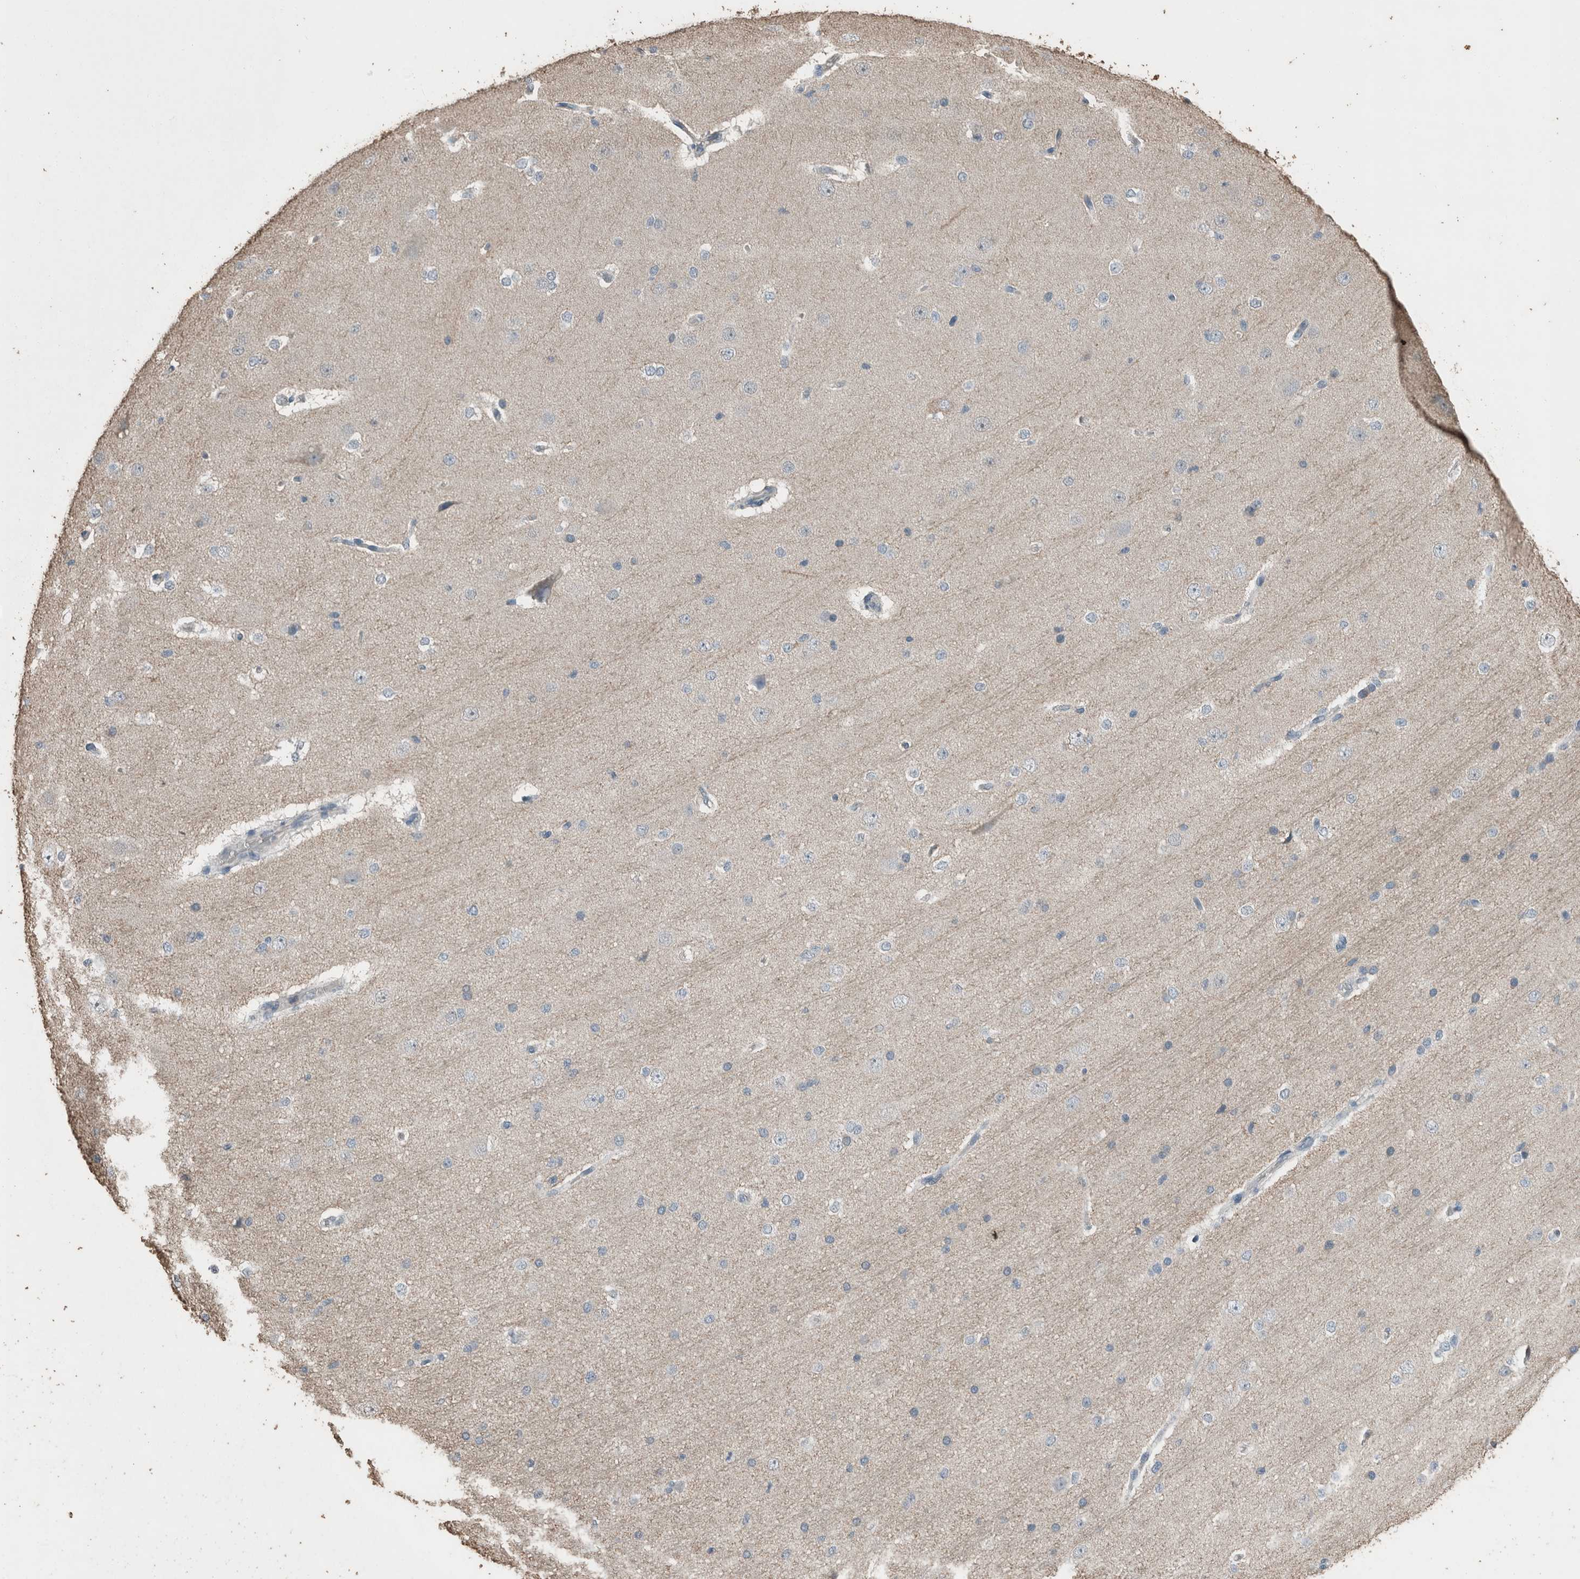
{"staining": {"intensity": "negative", "quantity": "none", "location": "none"}, "tissue": "cerebral cortex", "cell_type": "Endothelial cells", "image_type": "normal", "snomed": [{"axis": "morphology", "description": "Normal tissue, NOS"}, {"axis": "morphology", "description": "Developmental malformation"}, {"axis": "topography", "description": "Cerebral cortex"}], "caption": "Immunohistochemical staining of unremarkable cerebral cortex shows no significant staining in endothelial cells. (Stains: DAB immunohistochemistry with hematoxylin counter stain, Microscopy: brightfield microscopy at high magnification).", "gene": "ACVR2B", "patient": {"sex": "female", "age": 30}}